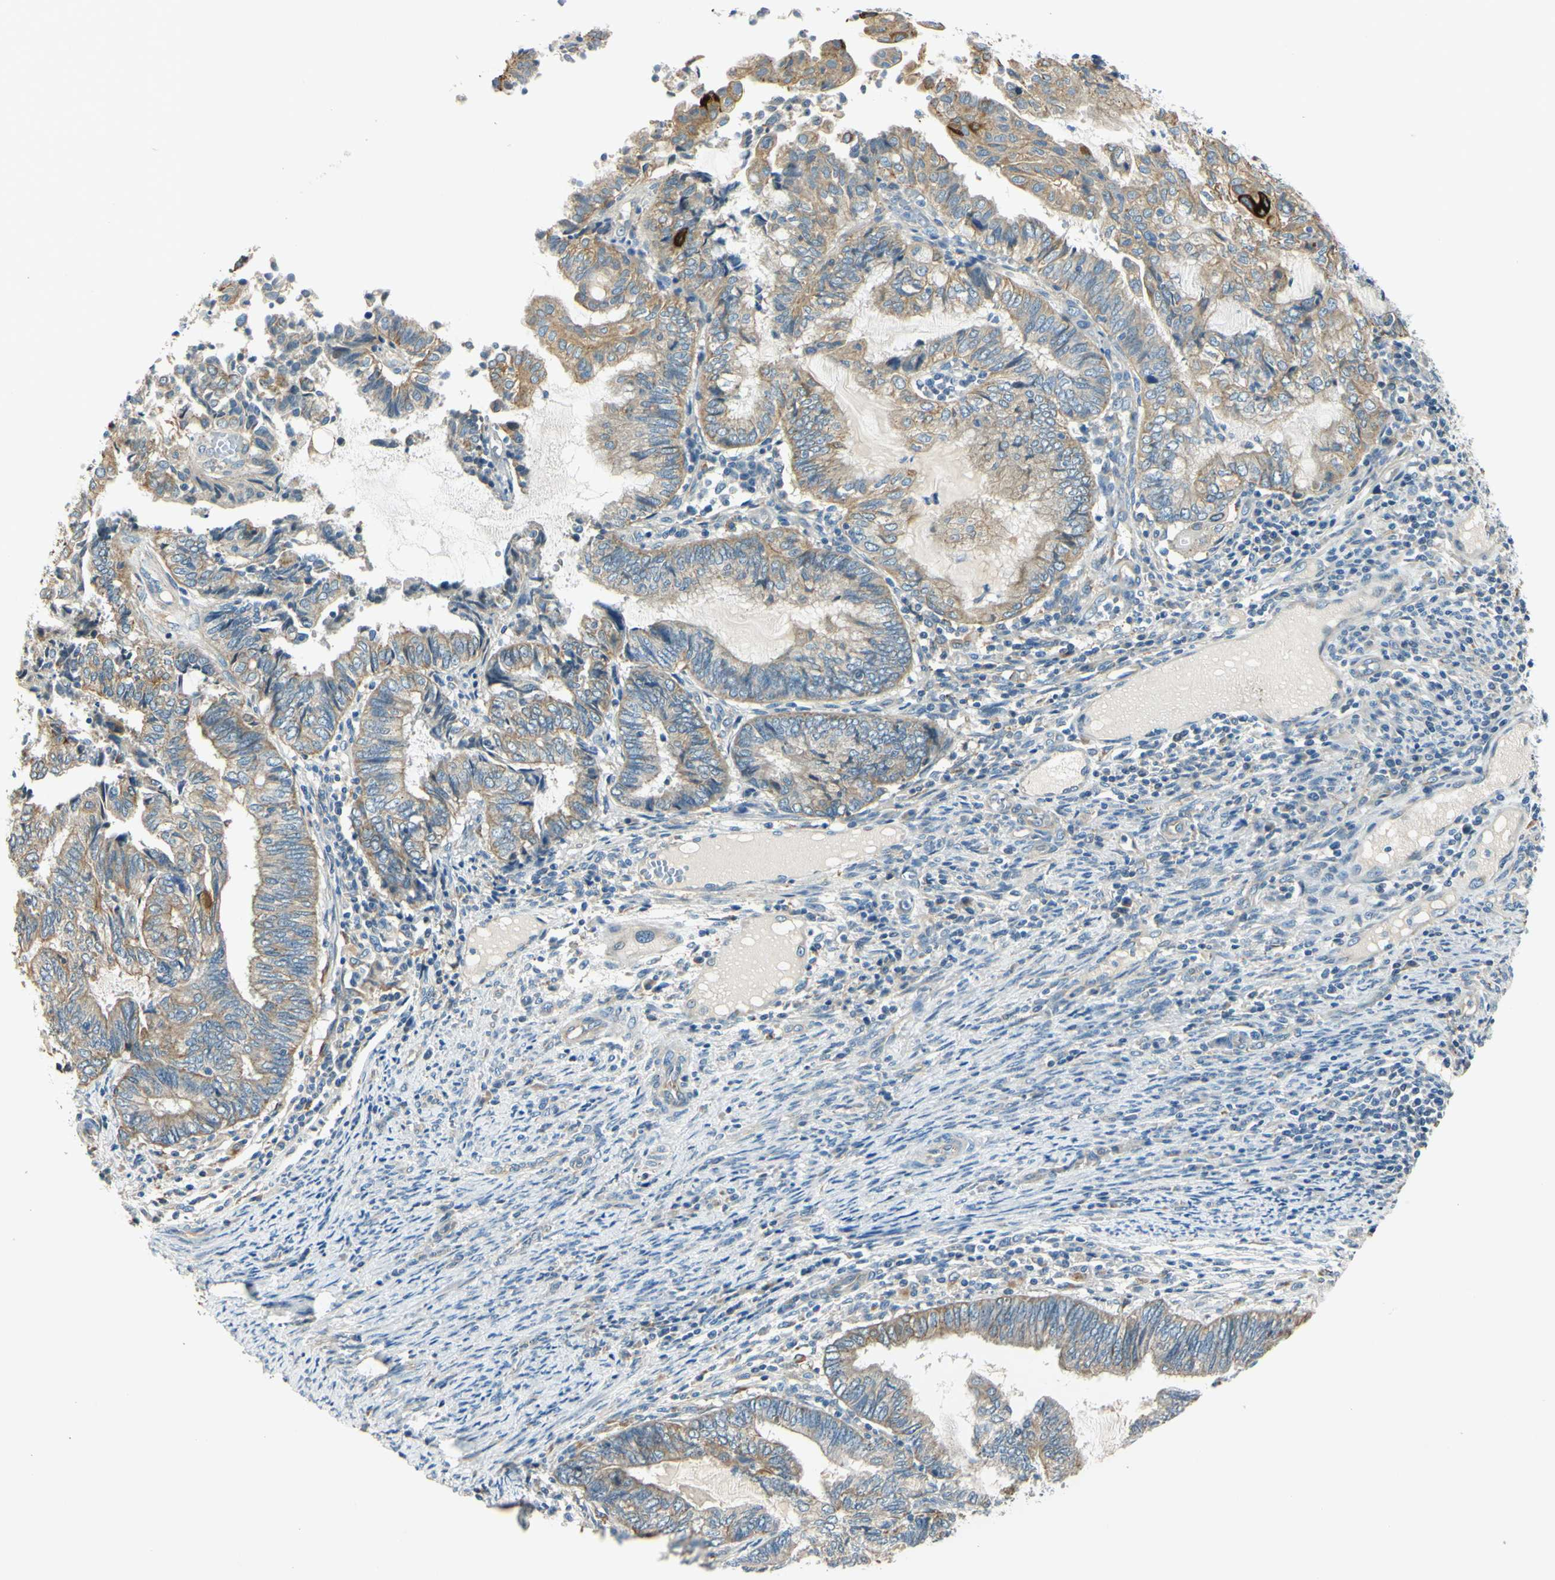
{"staining": {"intensity": "moderate", "quantity": "25%-75%", "location": "cytoplasmic/membranous"}, "tissue": "endometrial cancer", "cell_type": "Tumor cells", "image_type": "cancer", "snomed": [{"axis": "morphology", "description": "Adenocarcinoma, NOS"}, {"axis": "topography", "description": "Uterus"}, {"axis": "topography", "description": "Endometrium"}], "caption": "This photomicrograph exhibits immunohistochemistry (IHC) staining of human endometrial cancer, with medium moderate cytoplasmic/membranous staining in about 25%-75% of tumor cells.", "gene": "LAMA3", "patient": {"sex": "female", "age": 70}}